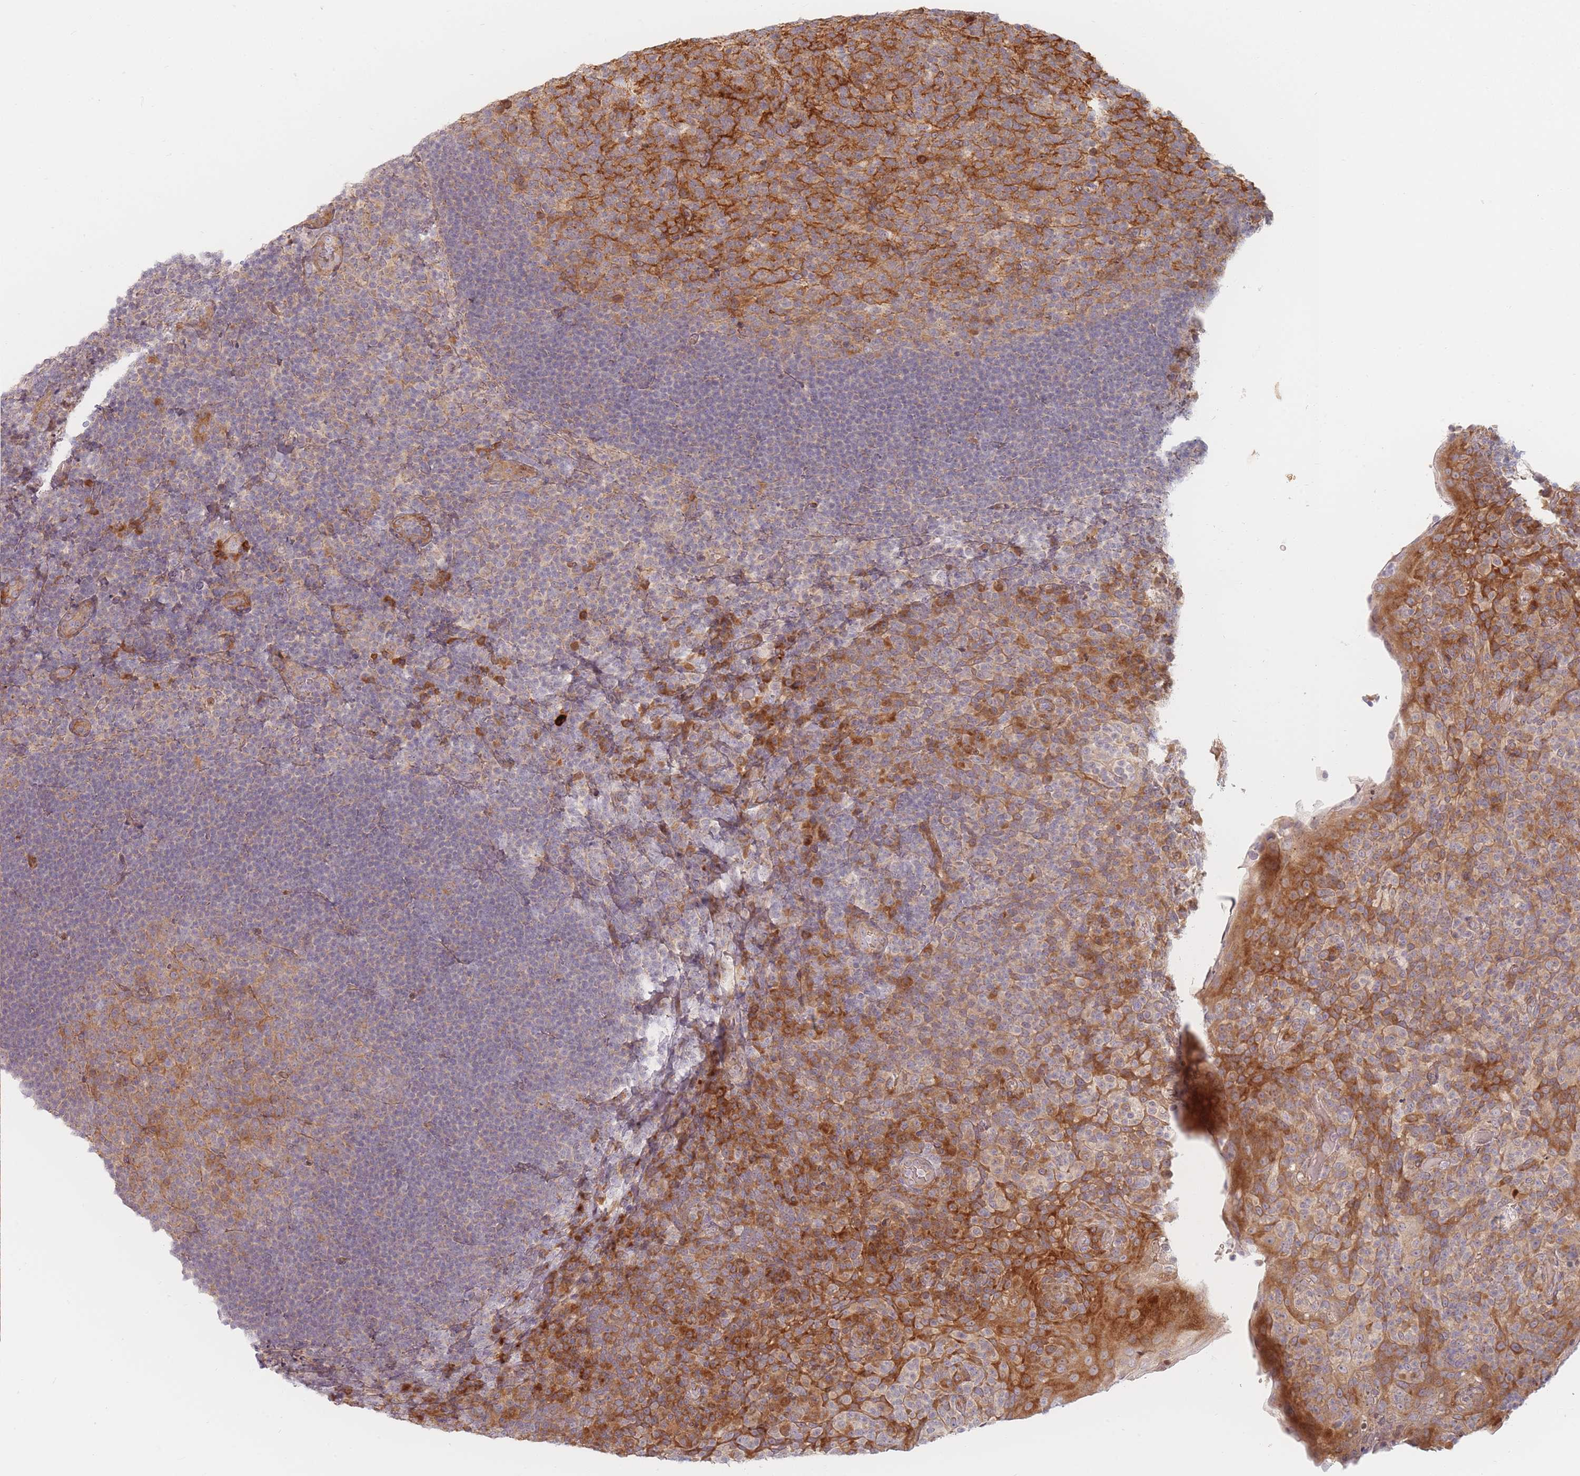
{"staining": {"intensity": "moderate", "quantity": ">75%", "location": "cytoplasmic/membranous"}, "tissue": "tonsil", "cell_type": "Germinal center cells", "image_type": "normal", "snomed": [{"axis": "morphology", "description": "Normal tissue, NOS"}, {"axis": "topography", "description": "Tonsil"}], "caption": "Normal tonsil displays moderate cytoplasmic/membranous positivity in about >75% of germinal center cells, visualized by immunohistochemistry.", "gene": "ZKSCAN7", "patient": {"sex": "female", "age": 10}}